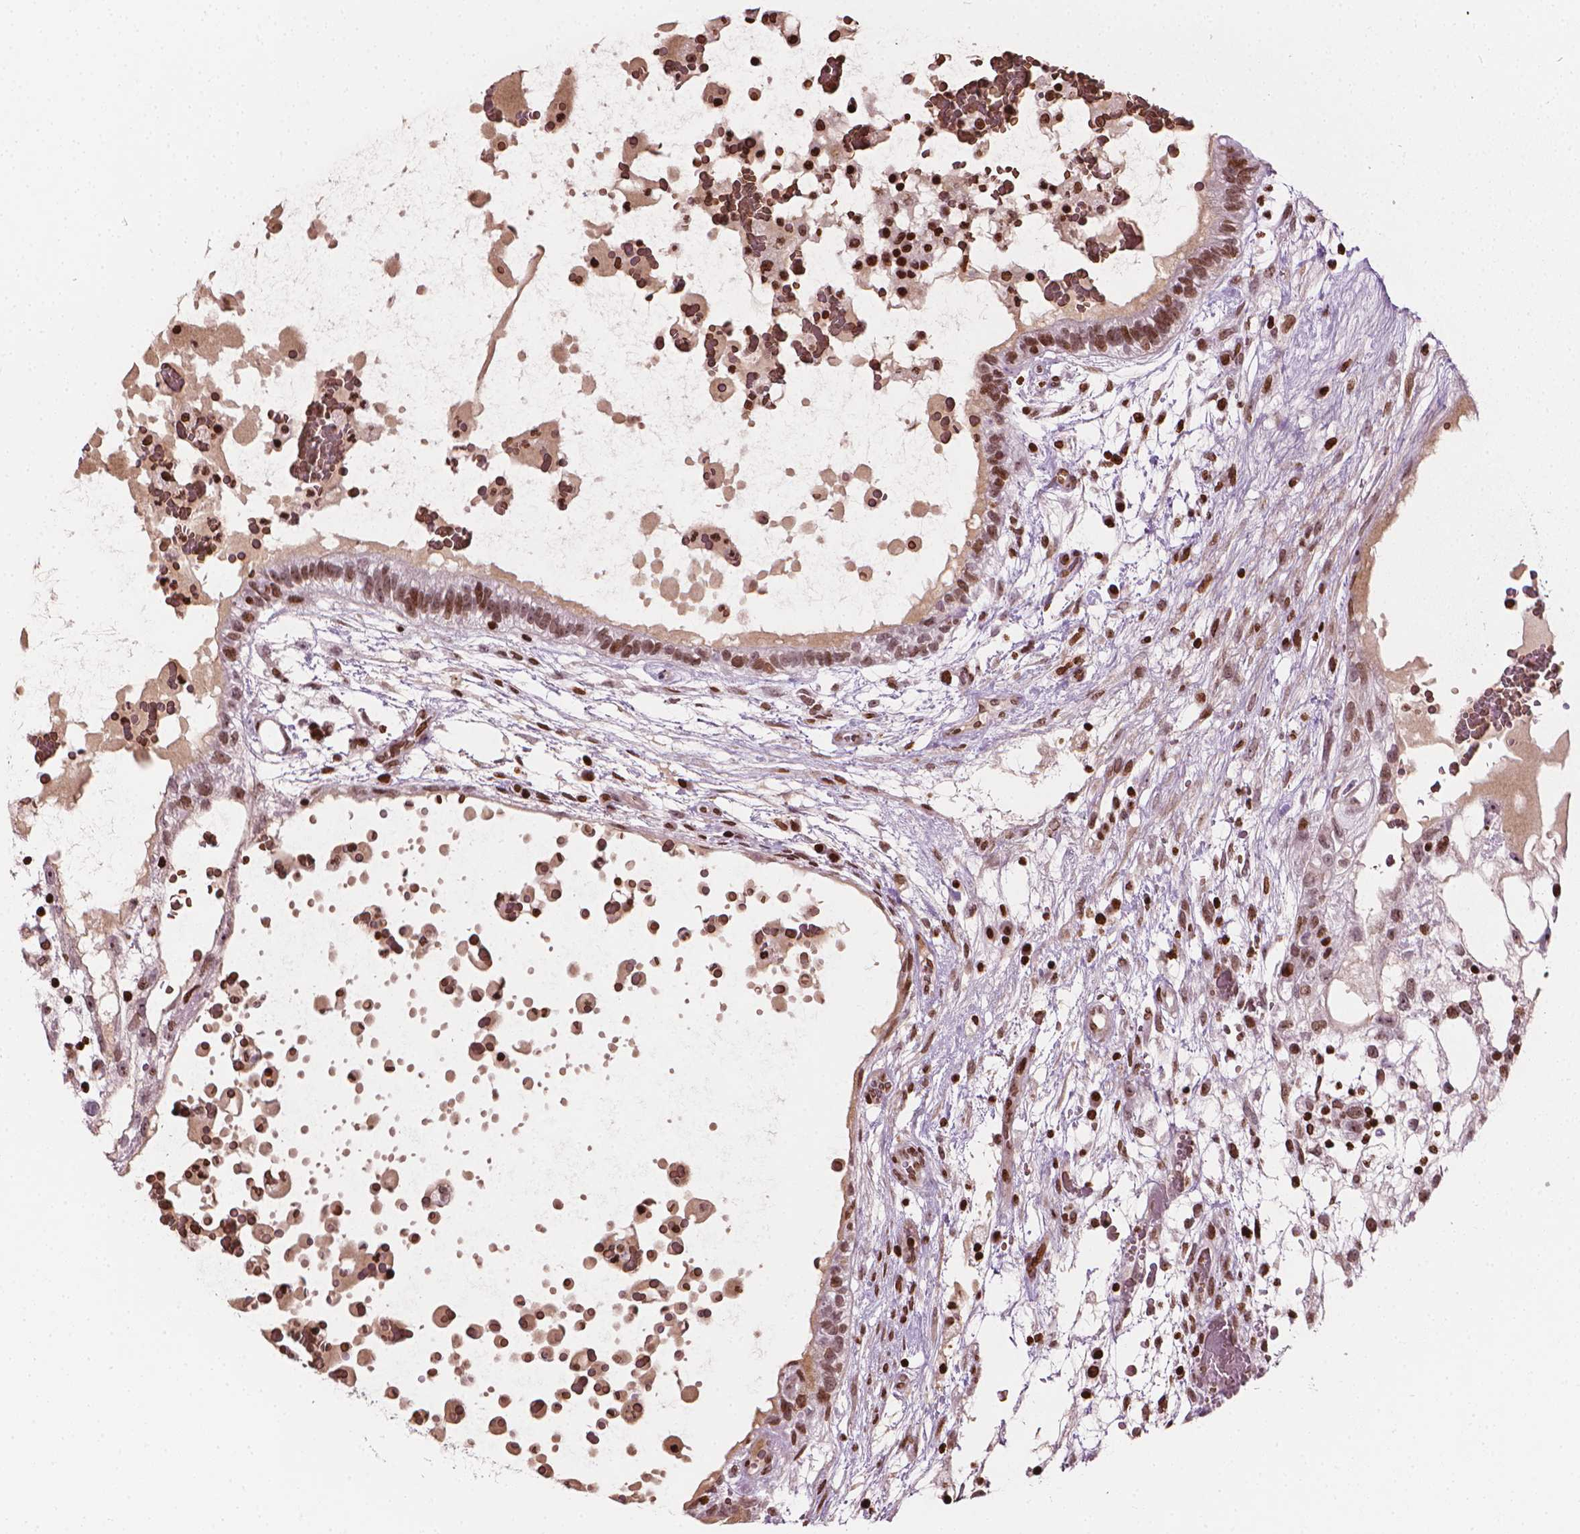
{"staining": {"intensity": "moderate", "quantity": ">75%", "location": "nuclear"}, "tissue": "testis cancer", "cell_type": "Tumor cells", "image_type": "cancer", "snomed": [{"axis": "morphology", "description": "Normal tissue, NOS"}, {"axis": "morphology", "description": "Carcinoma, Embryonal, NOS"}, {"axis": "topography", "description": "Testis"}], "caption": "A brown stain labels moderate nuclear positivity of a protein in human testis embryonal carcinoma tumor cells.", "gene": "PIP4K2A", "patient": {"sex": "male", "age": 32}}